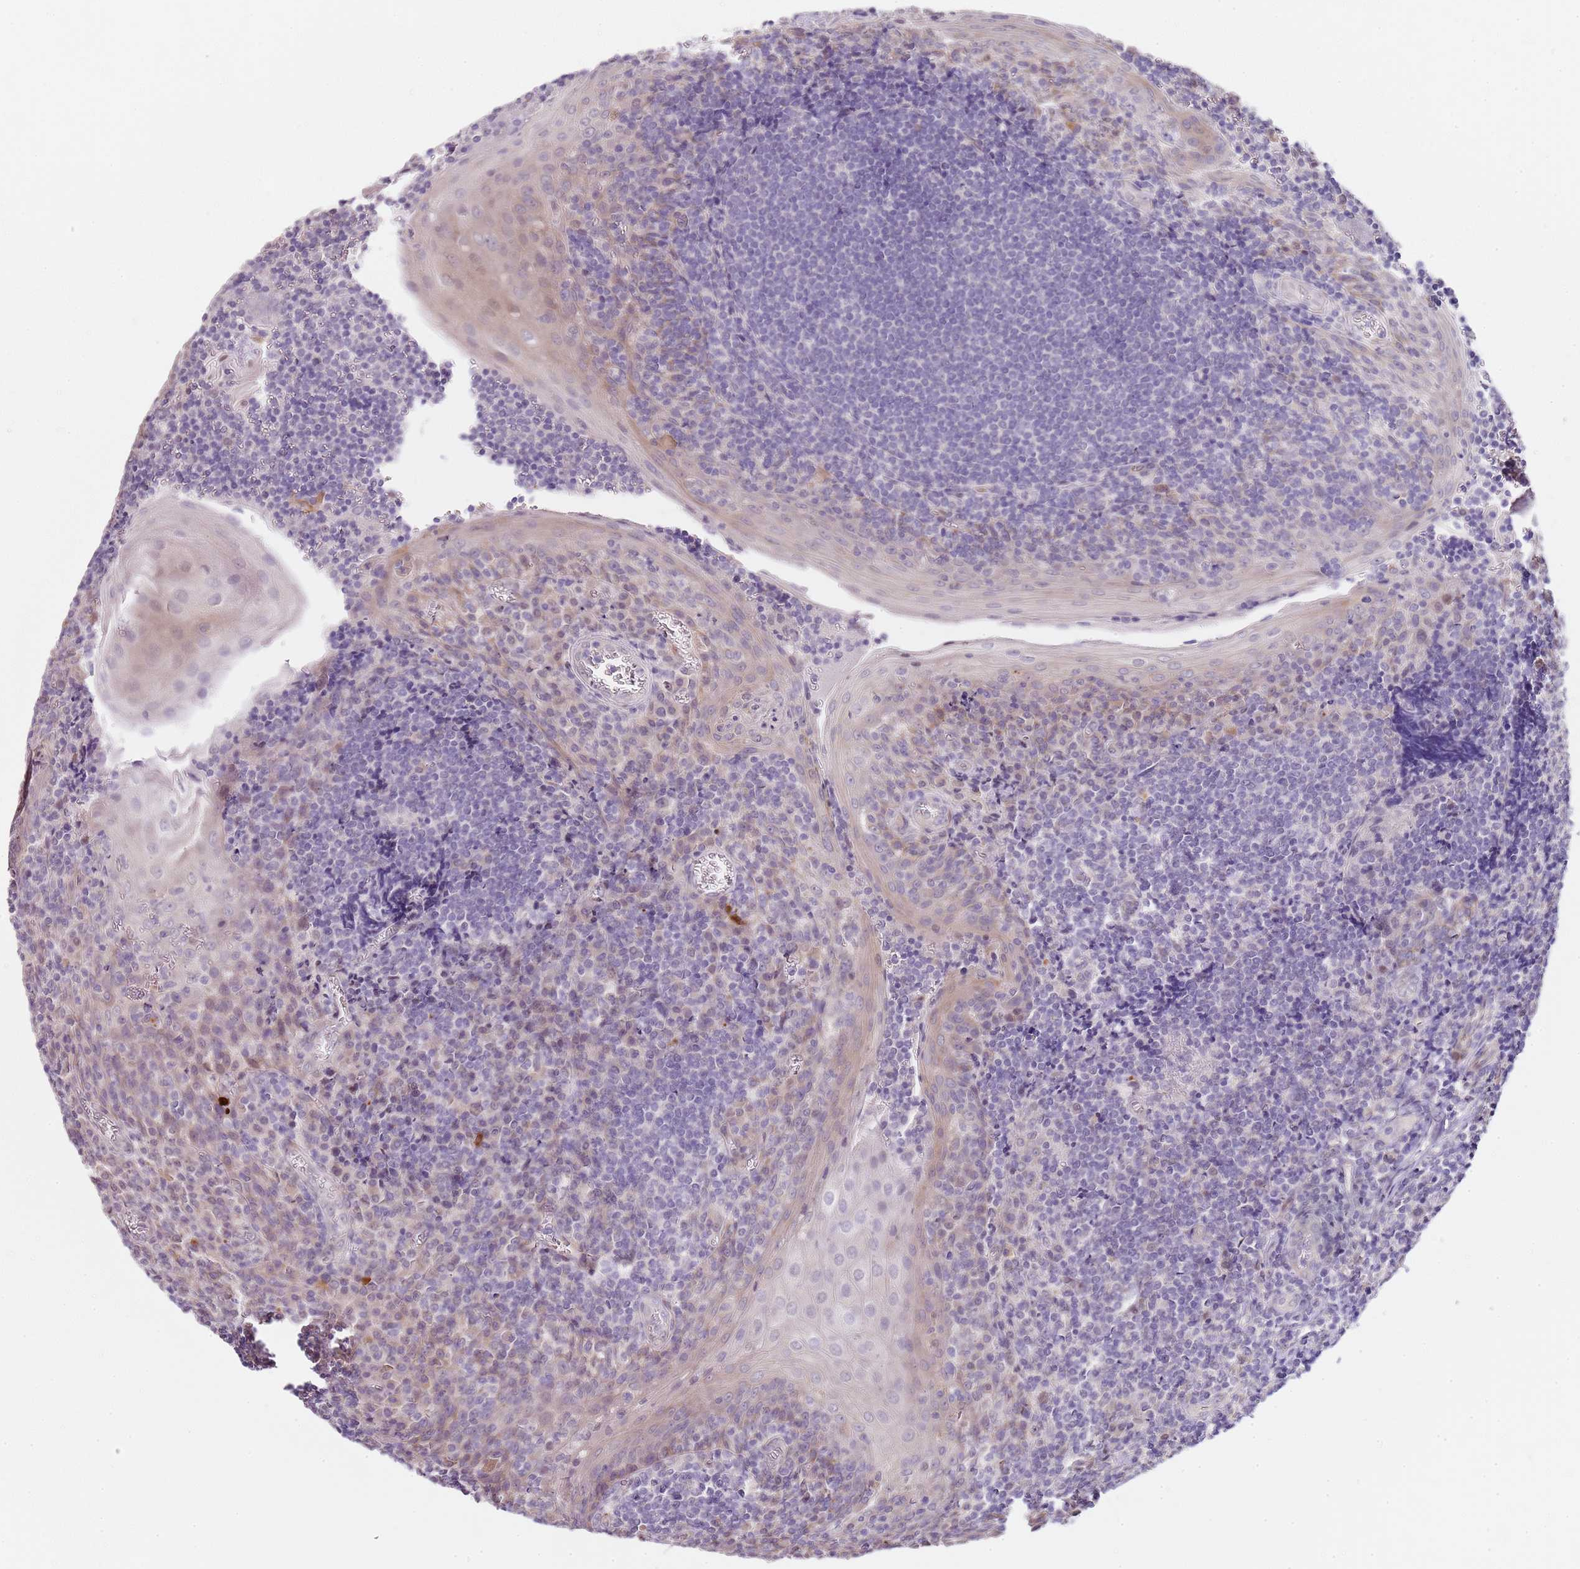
{"staining": {"intensity": "negative", "quantity": "none", "location": "none"}, "tissue": "tonsil", "cell_type": "Germinal center cells", "image_type": "normal", "snomed": [{"axis": "morphology", "description": "Normal tissue, NOS"}, {"axis": "topography", "description": "Tonsil"}], "caption": "DAB immunohistochemical staining of normal human tonsil displays no significant expression in germinal center cells. (Brightfield microscopy of DAB (3,3'-diaminobenzidine) immunohistochemistry (IHC) at high magnification).", "gene": "TBC1D9", "patient": {"sex": "male", "age": 27}}